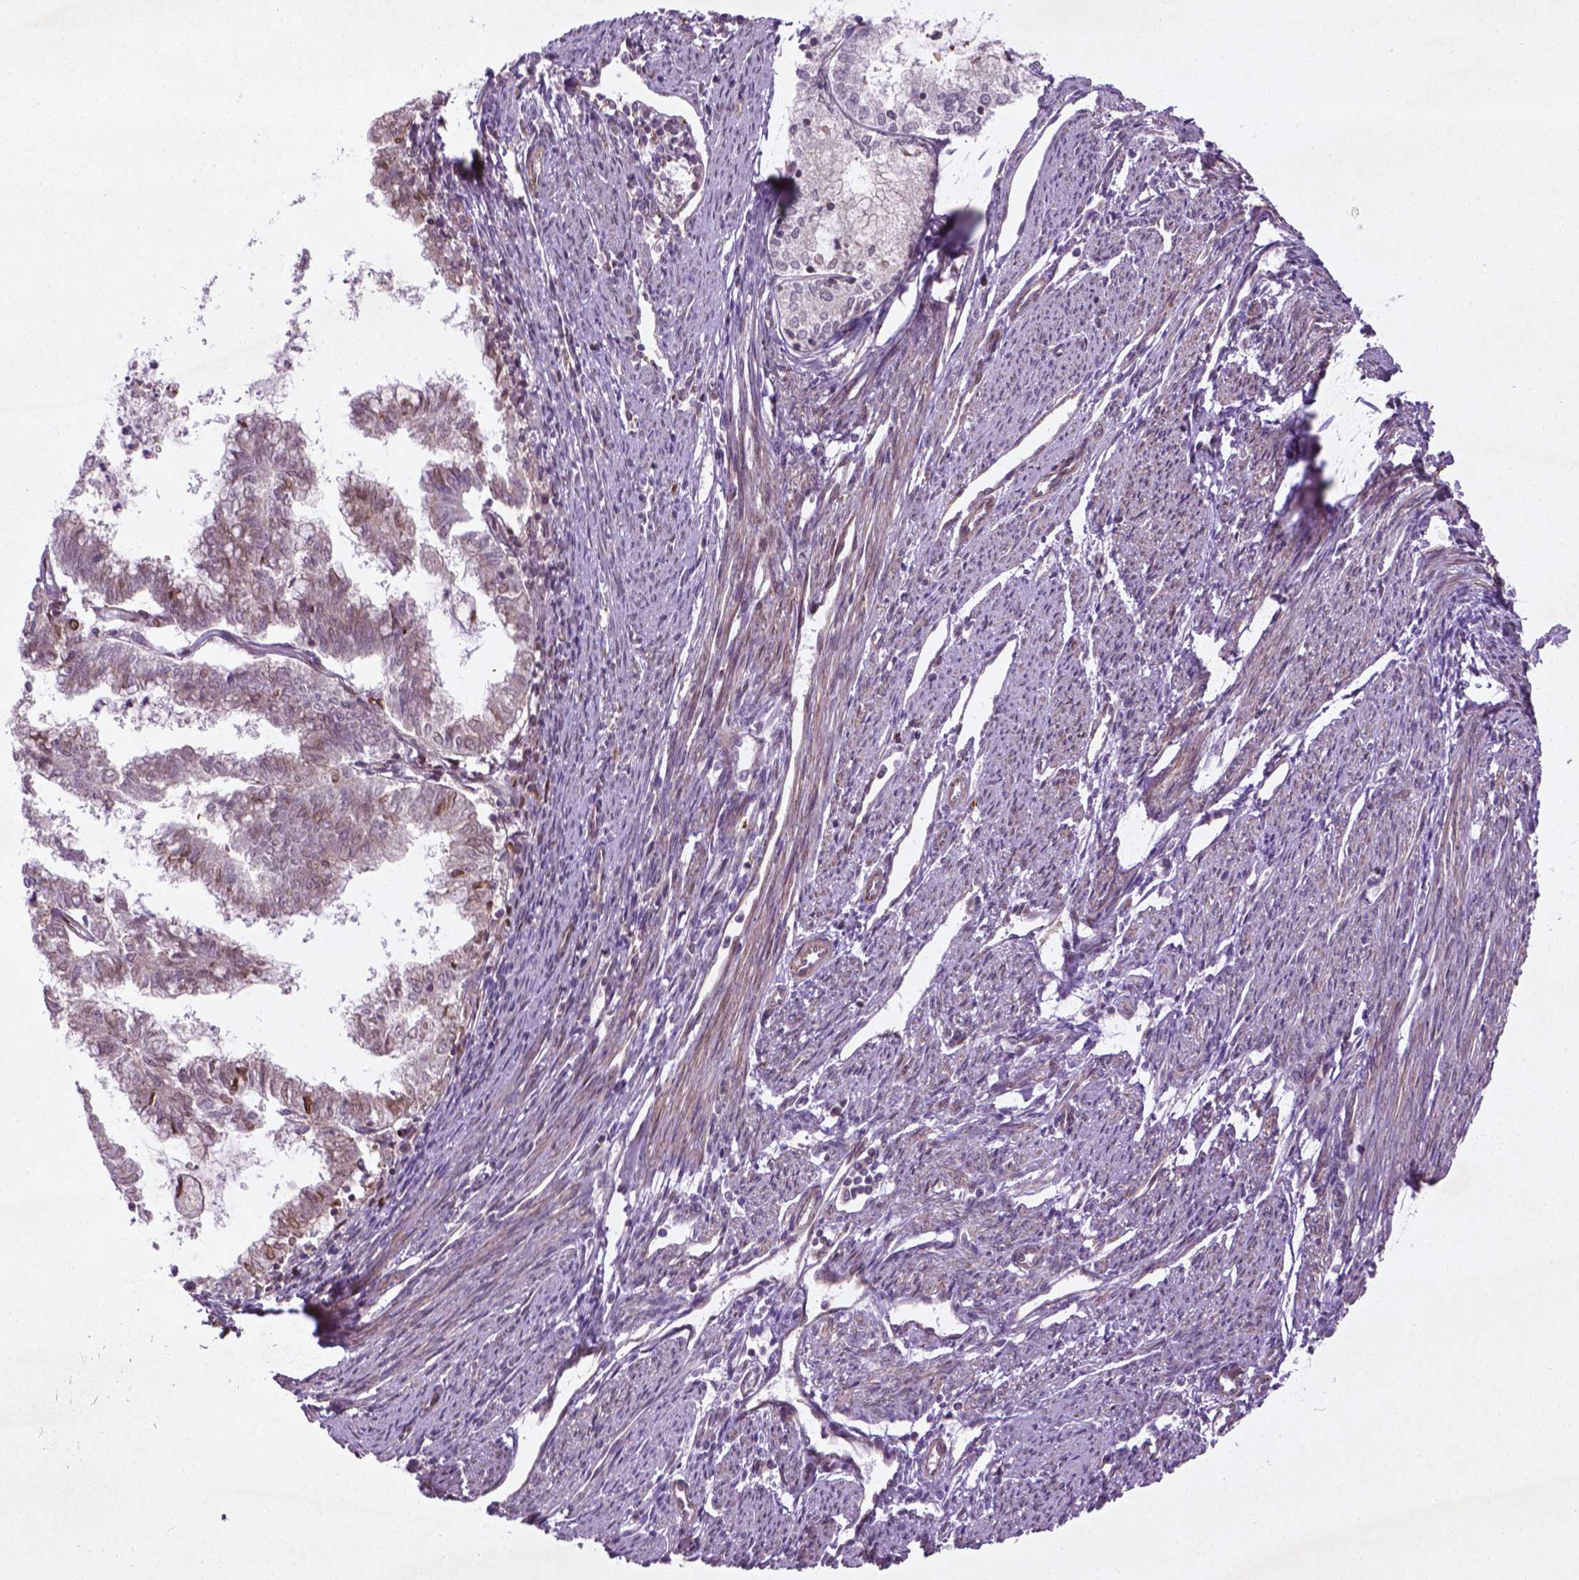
{"staining": {"intensity": "moderate", "quantity": "<25%", "location": "cytoplasmic/membranous,nuclear"}, "tissue": "endometrial cancer", "cell_type": "Tumor cells", "image_type": "cancer", "snomed": [{"axis": "morphology", "description": "Adenocarcinoma, NOS"}, {"axis": "topography", "description": "Endometrium"}], "caption": "Adenocarcinoma (endometrial) stained with DAB (3,3'-diaminobenzidine) immunohistochemistry exhibits low levels of moderate cytoplasmic/membranous and nuclear staining in approximately <25% of tumor cells.", "gene": "TCHP", "patient": {"sex": "female", "age": 79}}